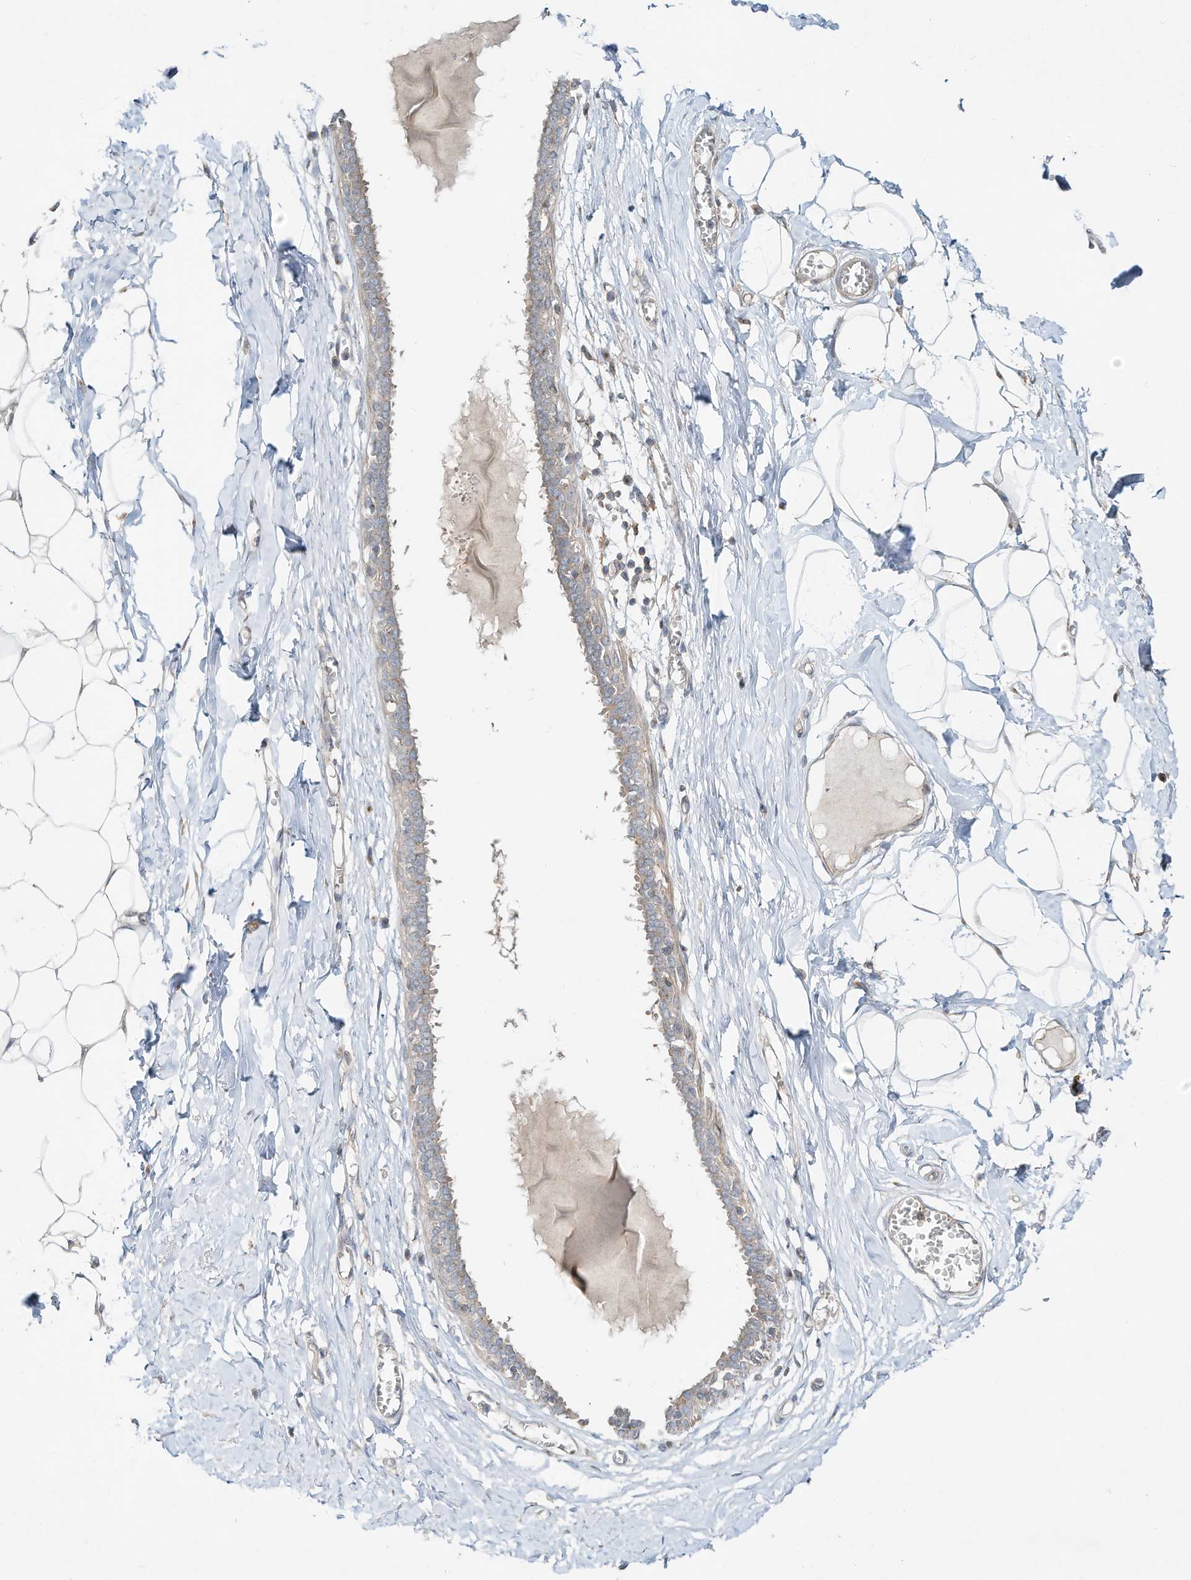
{"staining": {"intensity": "weak", "quantity": ">75%", "location": "cytoplasmic/membranous"}, "tissue": "breast", "cell_type": "Adipocytes", "image_type": "normal", "snomed": [{"axis": "morphology", "description": "Normal tissue, NOS"}, {"axis": "topography", "description": "Breast"}], "caption": "Human breast stained for a protein (brown) demonstrates weak cytoplasmic/membranous positive staining in about >75% of adipocytes.", "gene": "CUX1", "patient": {"sex": "female", "age": 27}}